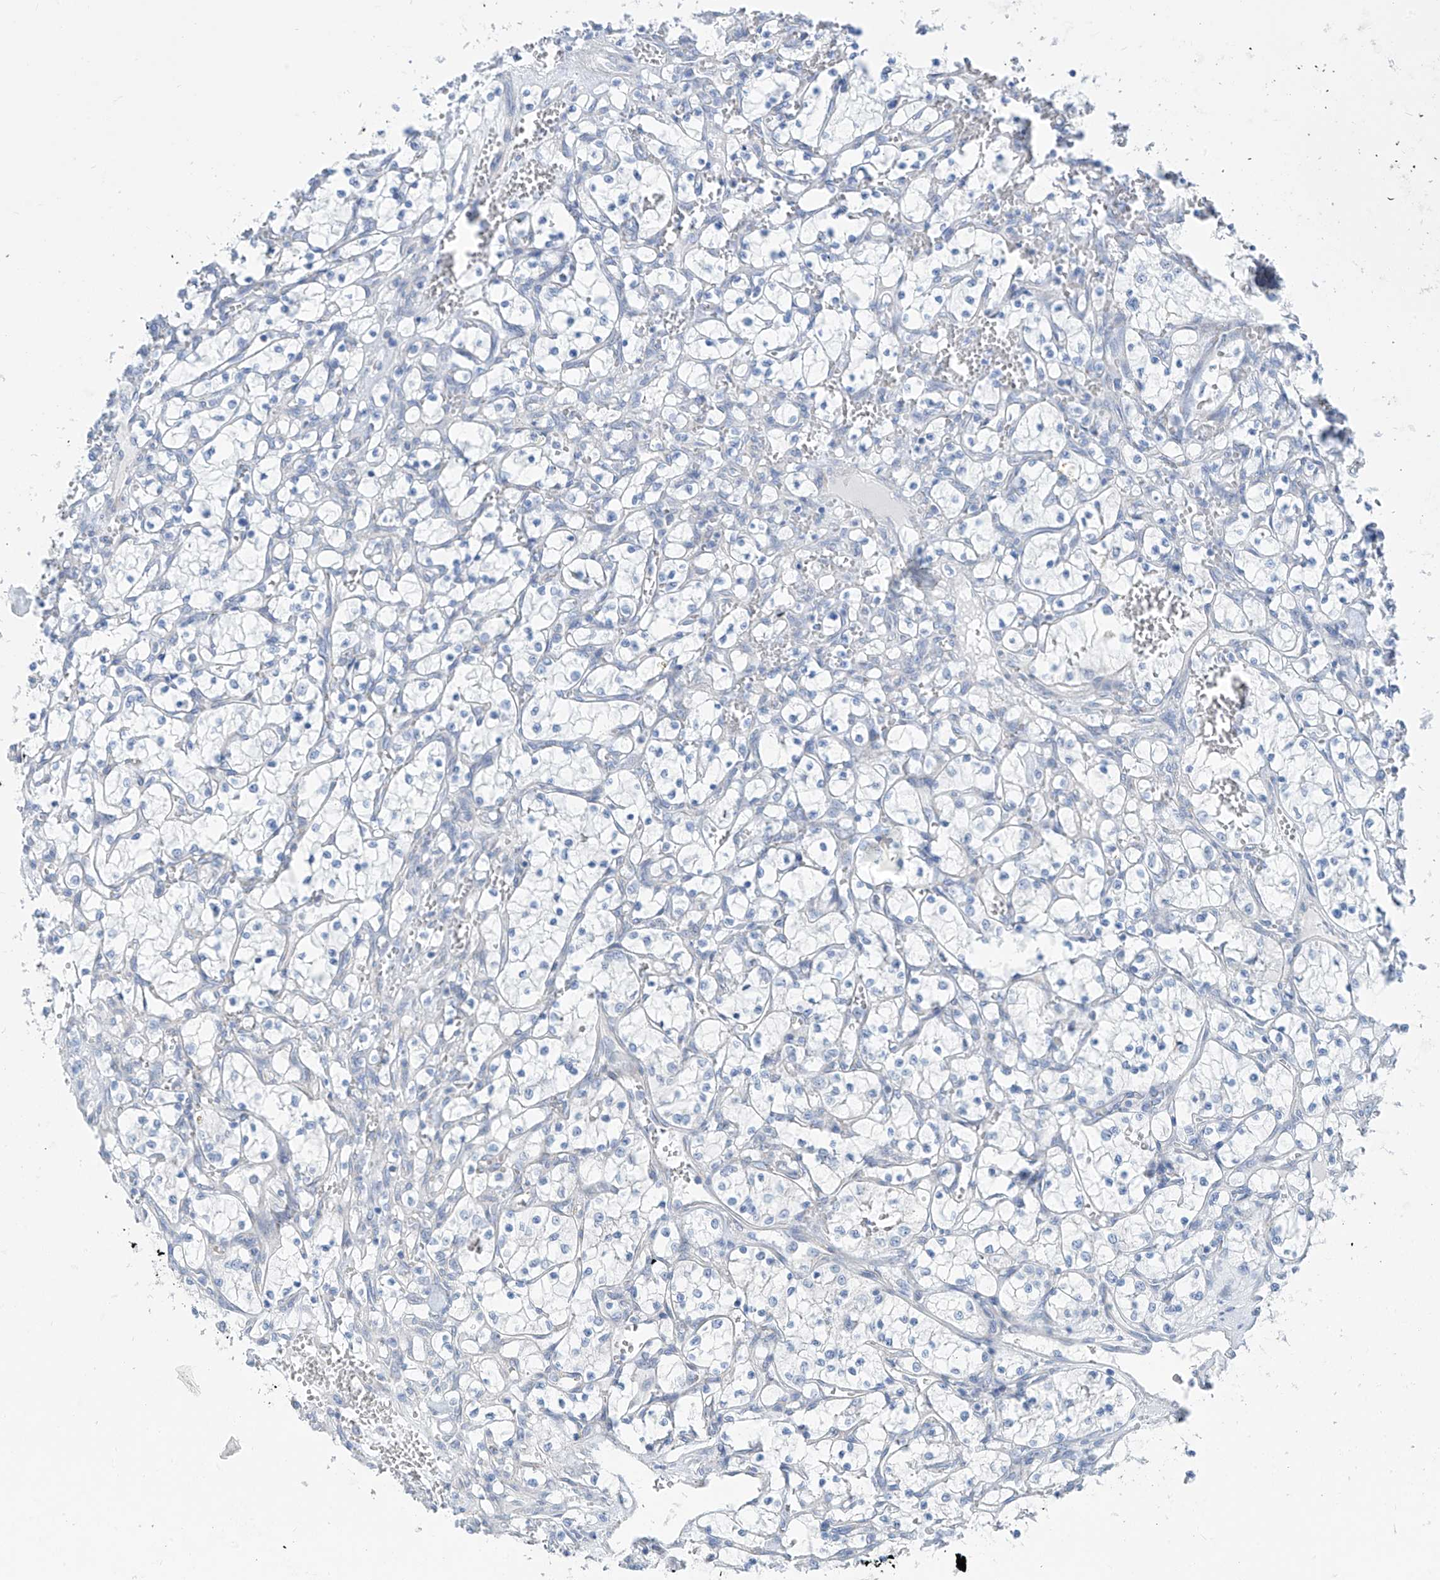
{"staining": {"intensity": "negative", "quantity": "none", "location": "none"}, "tissue": "renal cancer", "cell_type": "Tumor cells", "image_type": "cancer", "snomed": [{"axis": "morphology", "description": "Adenocarcinoma, NOS"}, {"axis": "topography", "description": "Kidney"}], "caption": "Tumor cells are negative for protein expression in human renal cancer.", "gene": "KRTAP25-1", "patient": {"sex": "female", "age": 69}}